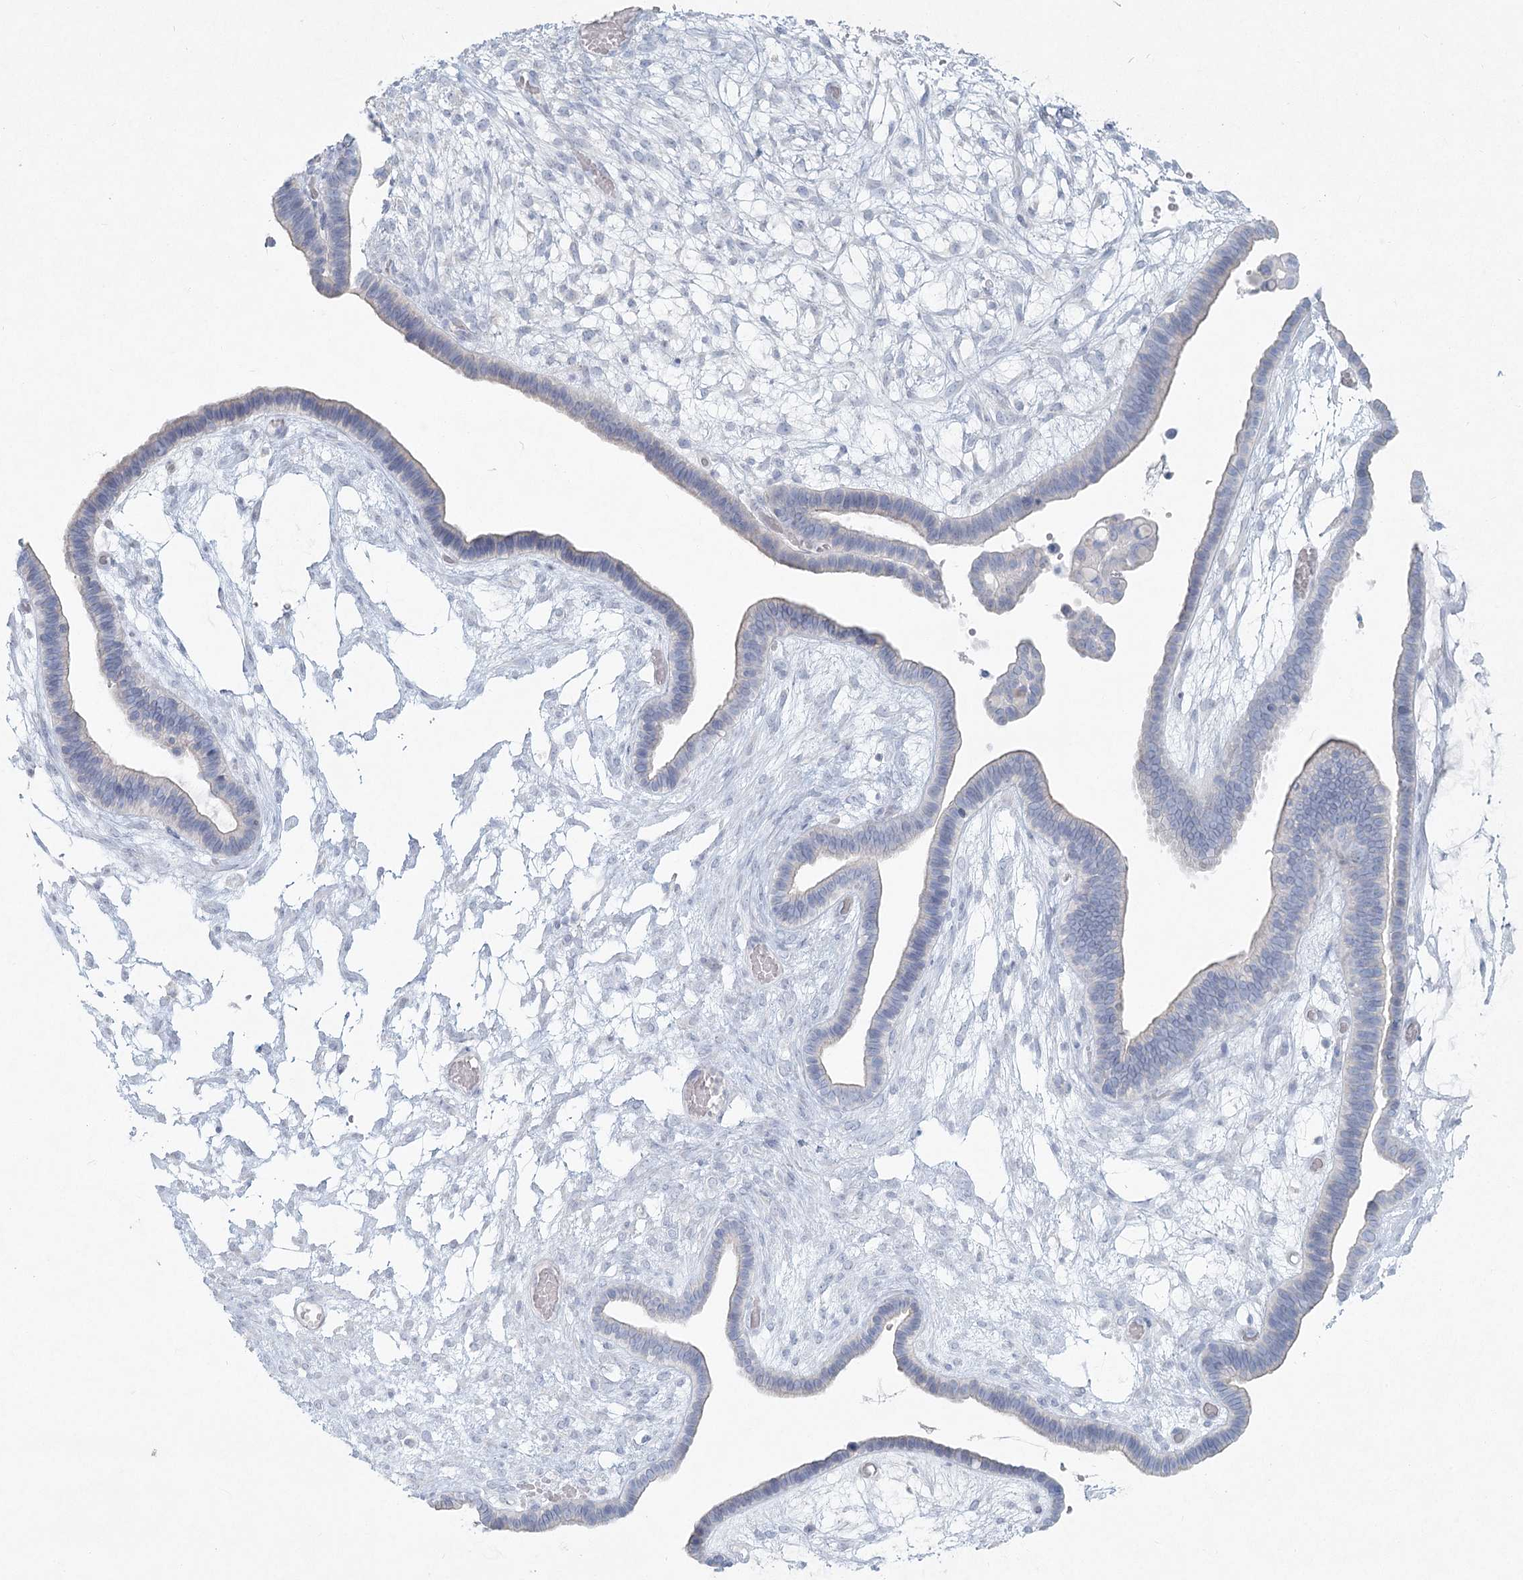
{"staining": {"intensity": "negative", "quantity": "none", "location": "none"}, "tissue": "ovarian cancer", "cell_type": "Tumor cells", "image_type": "cancer", "snomed": [{"axis": "morphology", "description": "Cystadenocarcinoma, serous, NOS"}, {"axis": "topography", "description": "Ovary"}], "caption": "High magnification brightfield microscopy of ovarian serous cystadenocarcinoma stained with DAB (brown) and counterstained with hematoxylin (blue): tumor cells show no significant staining.", "gene": "LRP2BP", "patient": {"sex": "female", "age": 56}}